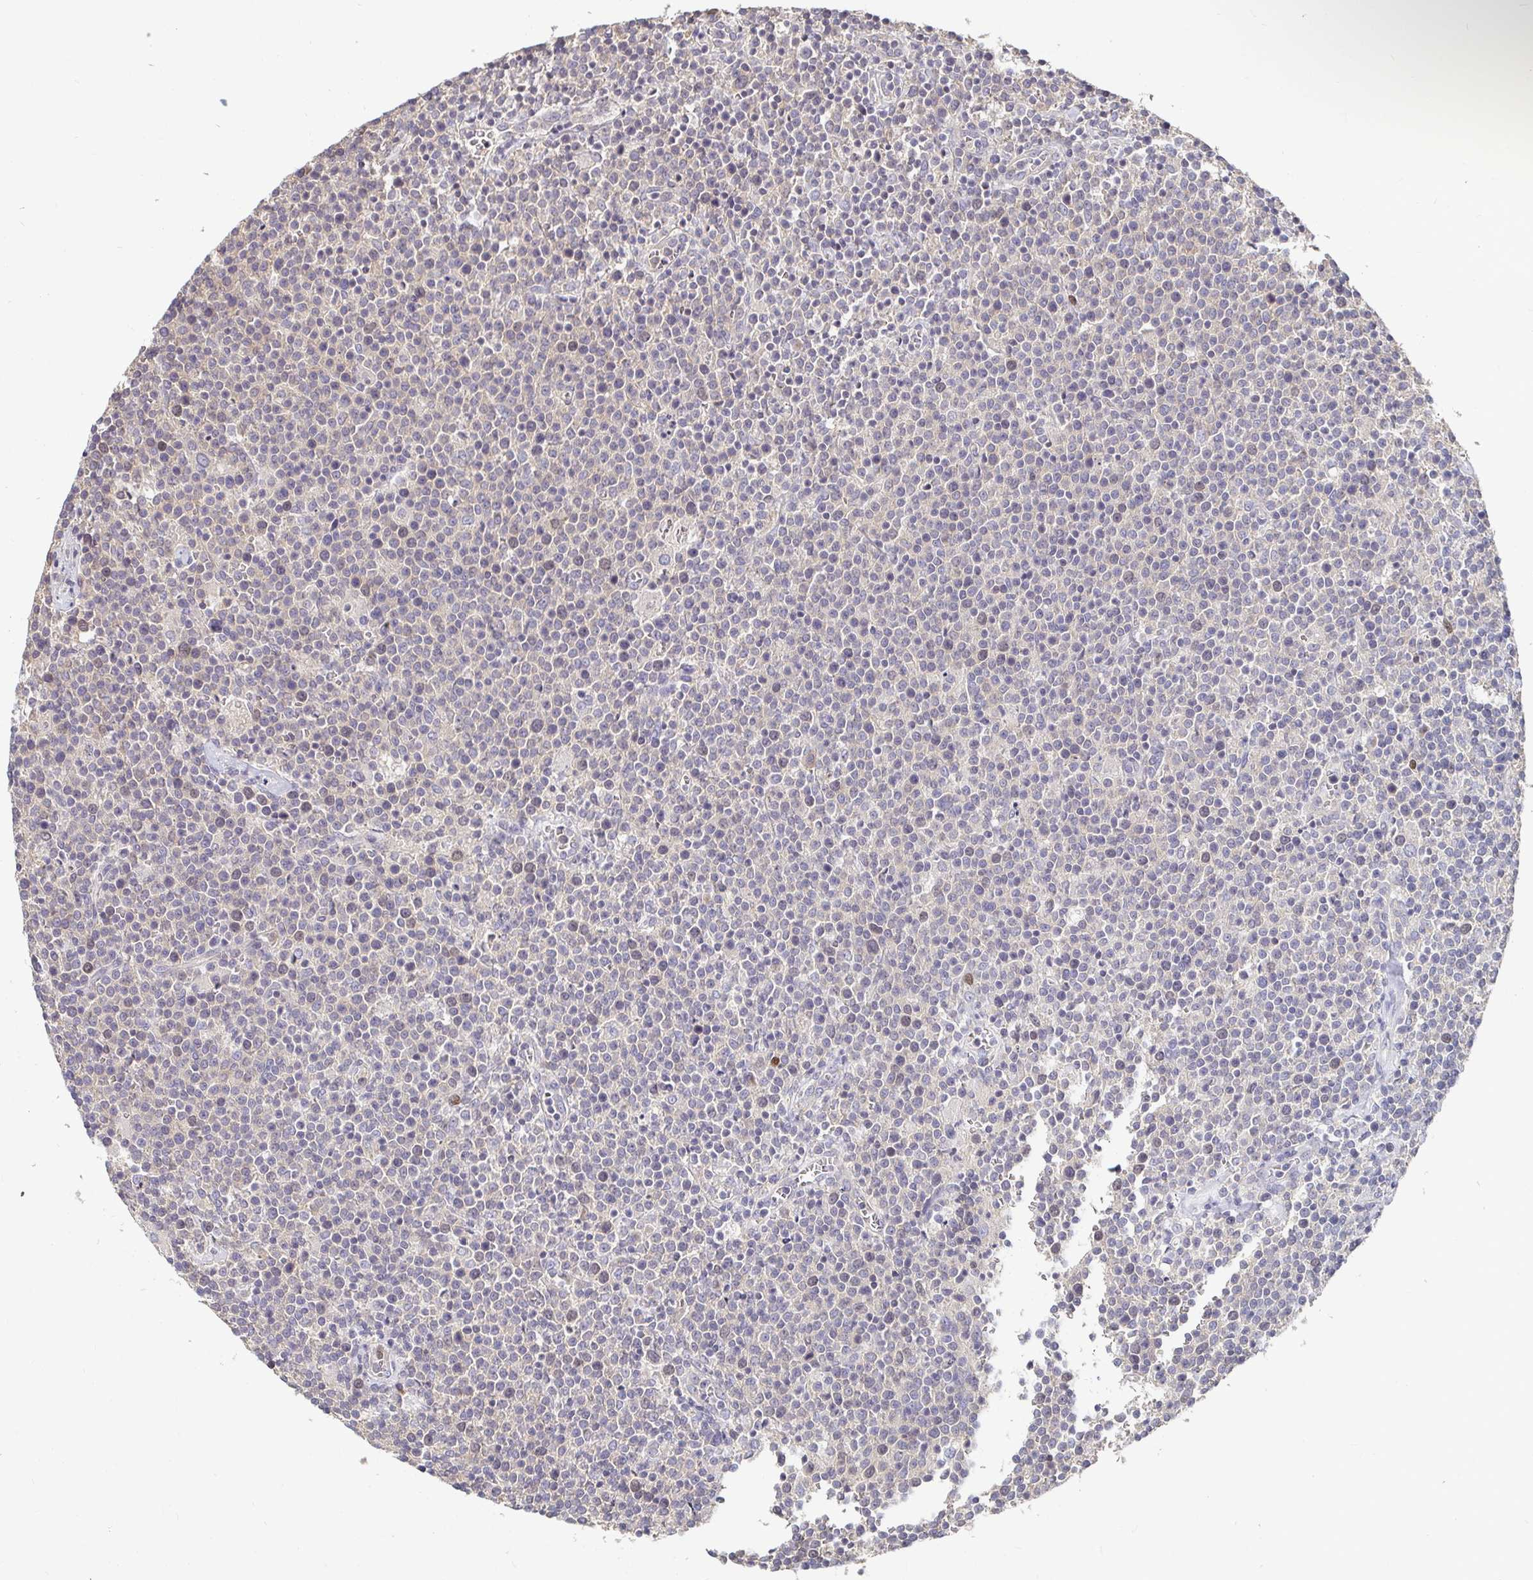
{"staining": {"intensity": "negative", "quantity": "none", "location": "none"}, "tissue": "lymphoma", "cell_type": "Tumor cells", "image_type": "cancer", "snomed": [{"axis": "morphology", "description": "Malignant lymphoma, non-Hodgkin's type, High grade"}, {"axis": "topography", "description": "Lymph node"}], "caption": "DAB immunohistochemical staining of malignant lymphoma, non-Hodgkin's type (high-grade) displays no significant positivity in tumor cells.", "gene": "ANLN", "patient": {"sex": "male", "age": 61}}